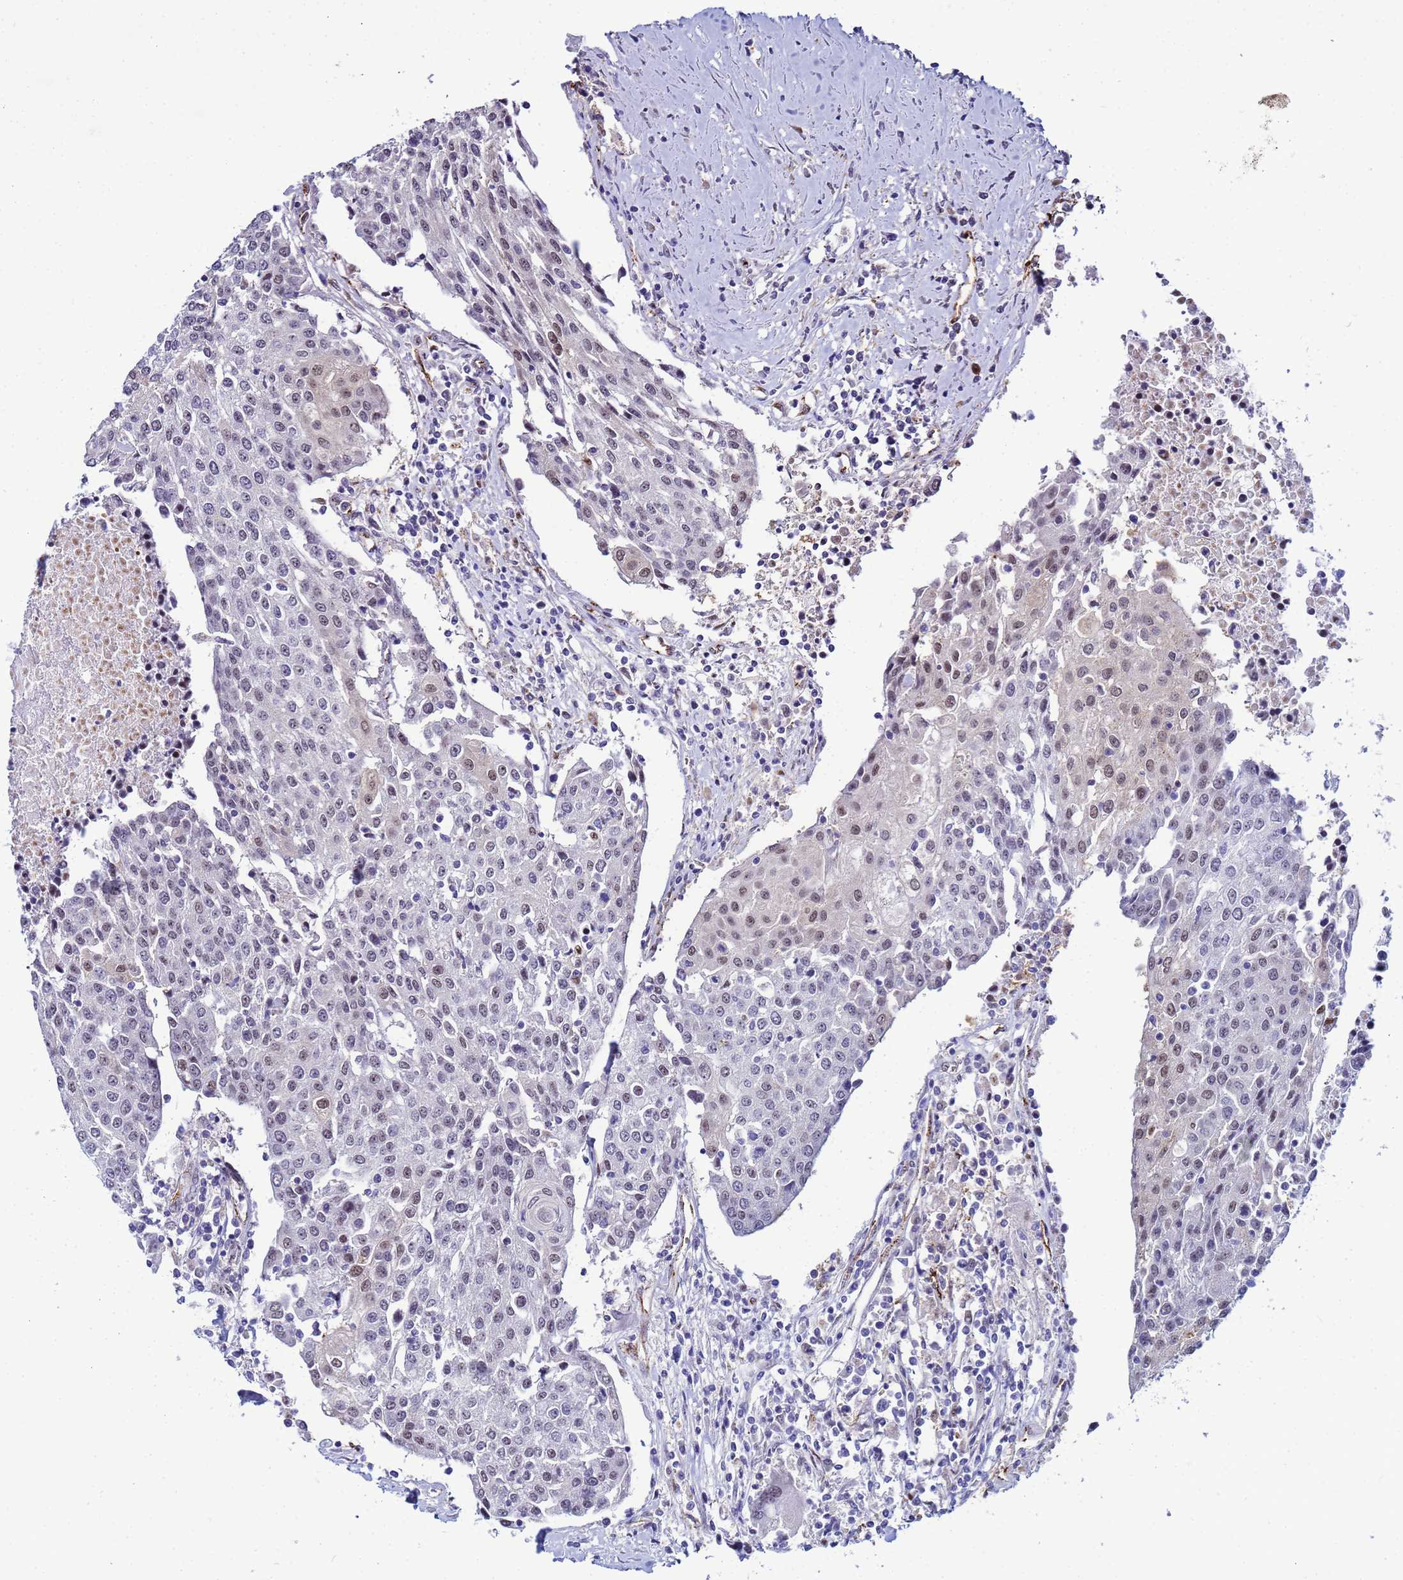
{"staining": {"intensity": "weak", "quantity": "<25%", "location": "nuclear"}, "tissue": "urothelial cancer", "cell_type": "Tumor cells", "image_type": "cancer", "snomed": [{"axis": "morphology", "description": "Urothelial carcinoma, High grade"}, {"axis": "topography", "description": "Urinary bladder"}], "caption": "A high-resolution histopathology image shows immunohistochemistry staining of urothelial cancer, which displays no significant positivity in tumor cells.", "gene": "SLC25A37", "patient": {"sex": "female", "age": 85}}